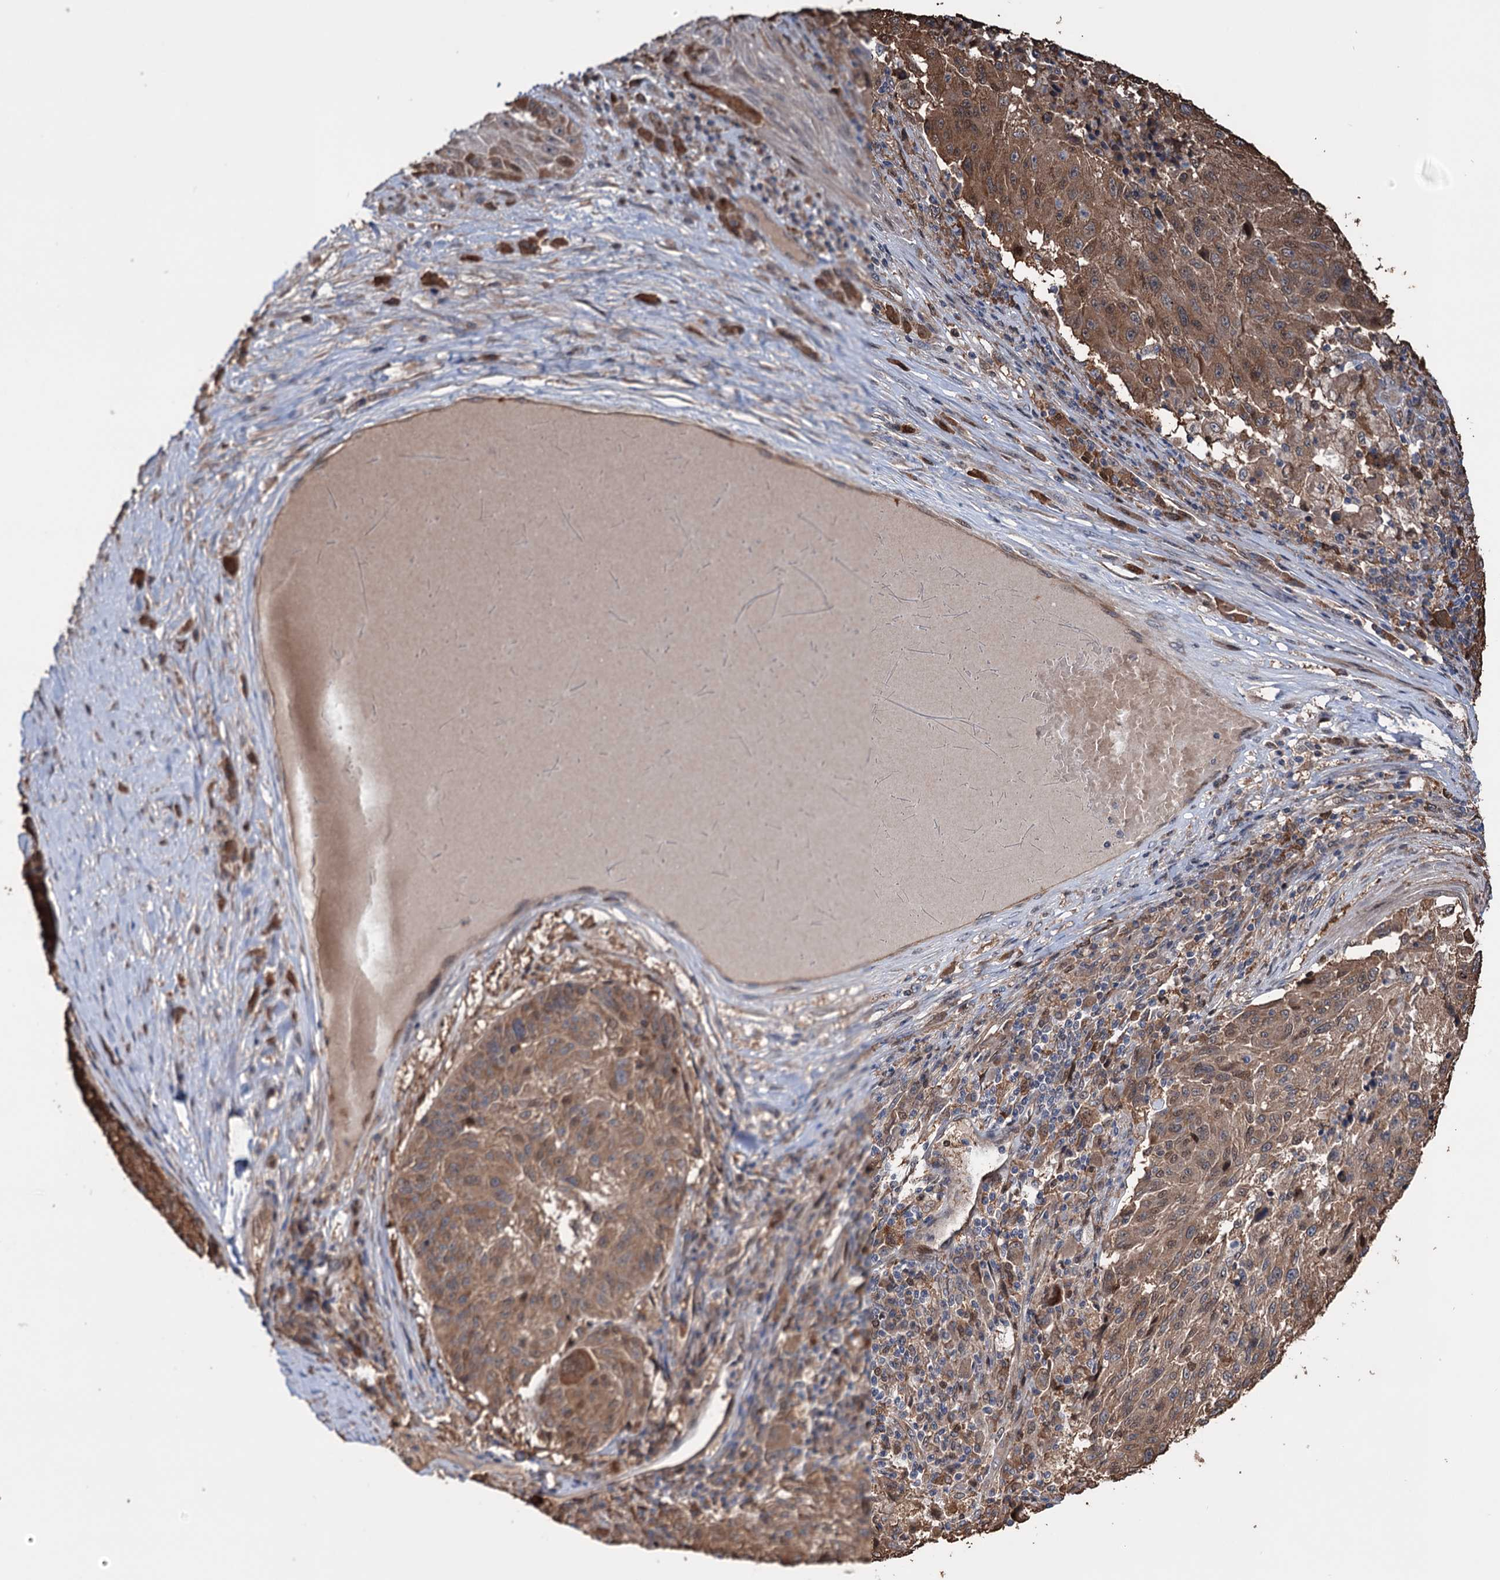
{"staining": {"intensity": "moderate", "quantity": ">75%", "location": "cytoplasmic/membranous"}, "tissue": "melanoma", "cell_type": "Tumor cells", "image_type": "cancer", "snomed": [{"axis": "morphology", "description": "Malignant melanoma, NOS"}, {"axis": "topography", "description": "Skin"}], "caption": "IHC (DAB) staining of melanoma displays moderate cytoplasmic/membranous protein staining in approximately >75% of tumor cells.", "gene": "NCAPD2", "patient": {"sex": "male", "age": 53}}